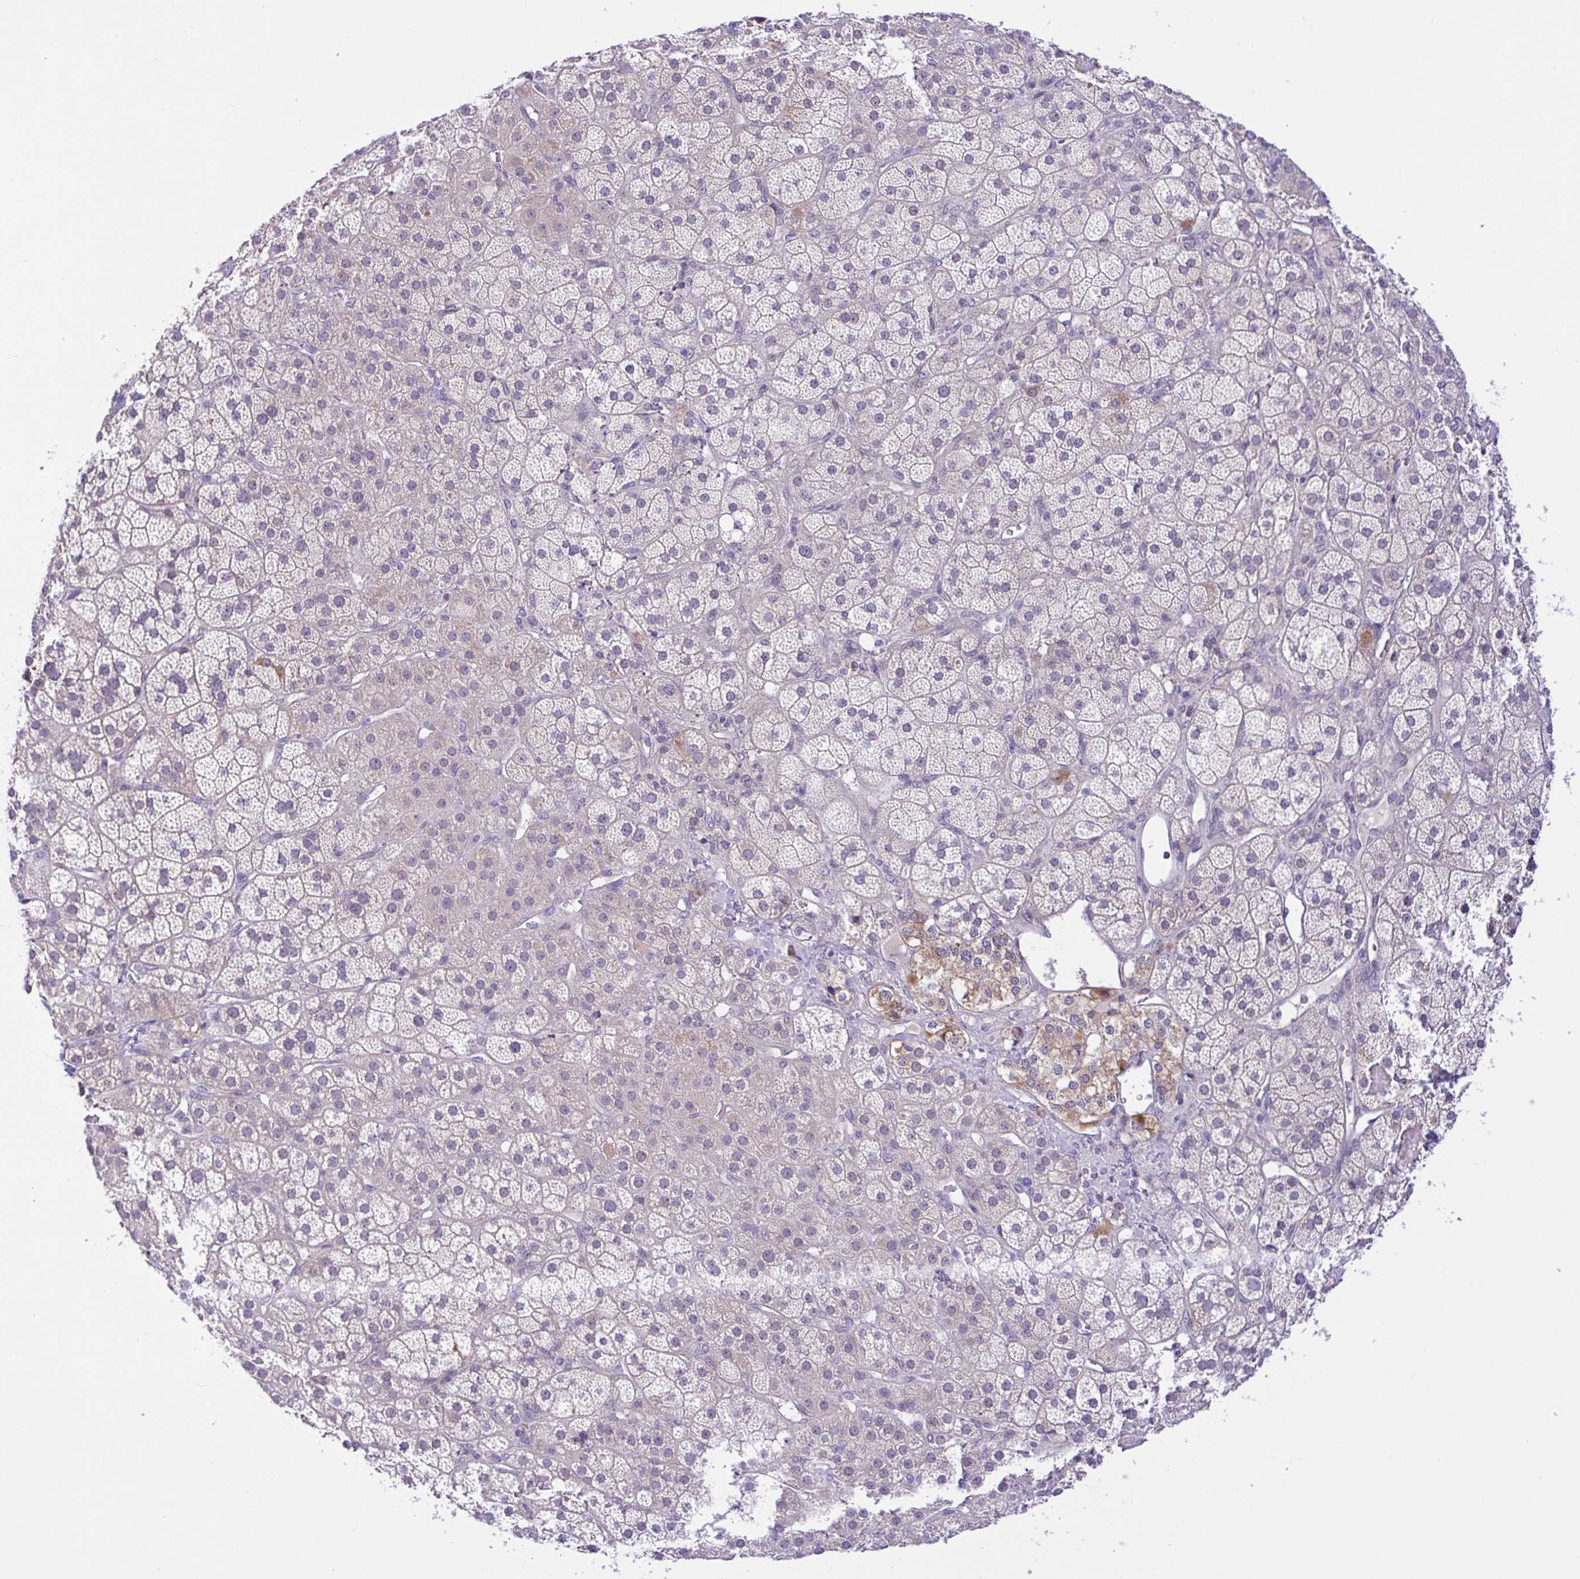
{"staining": {"intensity": "weak", "quantity": "25%-75%", "location": "cytoplasmic/membranous"}, "tissue": "adrenal gland", "cell_type": "Glandular cells", "image_type": "normal", "snomed": [{"axis": "morphology", "description": "Normal tissue, NOS"}, {"axis": "topography", "description": "Adrenal gland"}], "caption": "Benign adrenal gland demonstrates weak cytoplasmic/membranous expression in approximately 25%-75% of glandular cells.", "gene": "ANO4", "patient": {"sex": "male", "age": 57}}